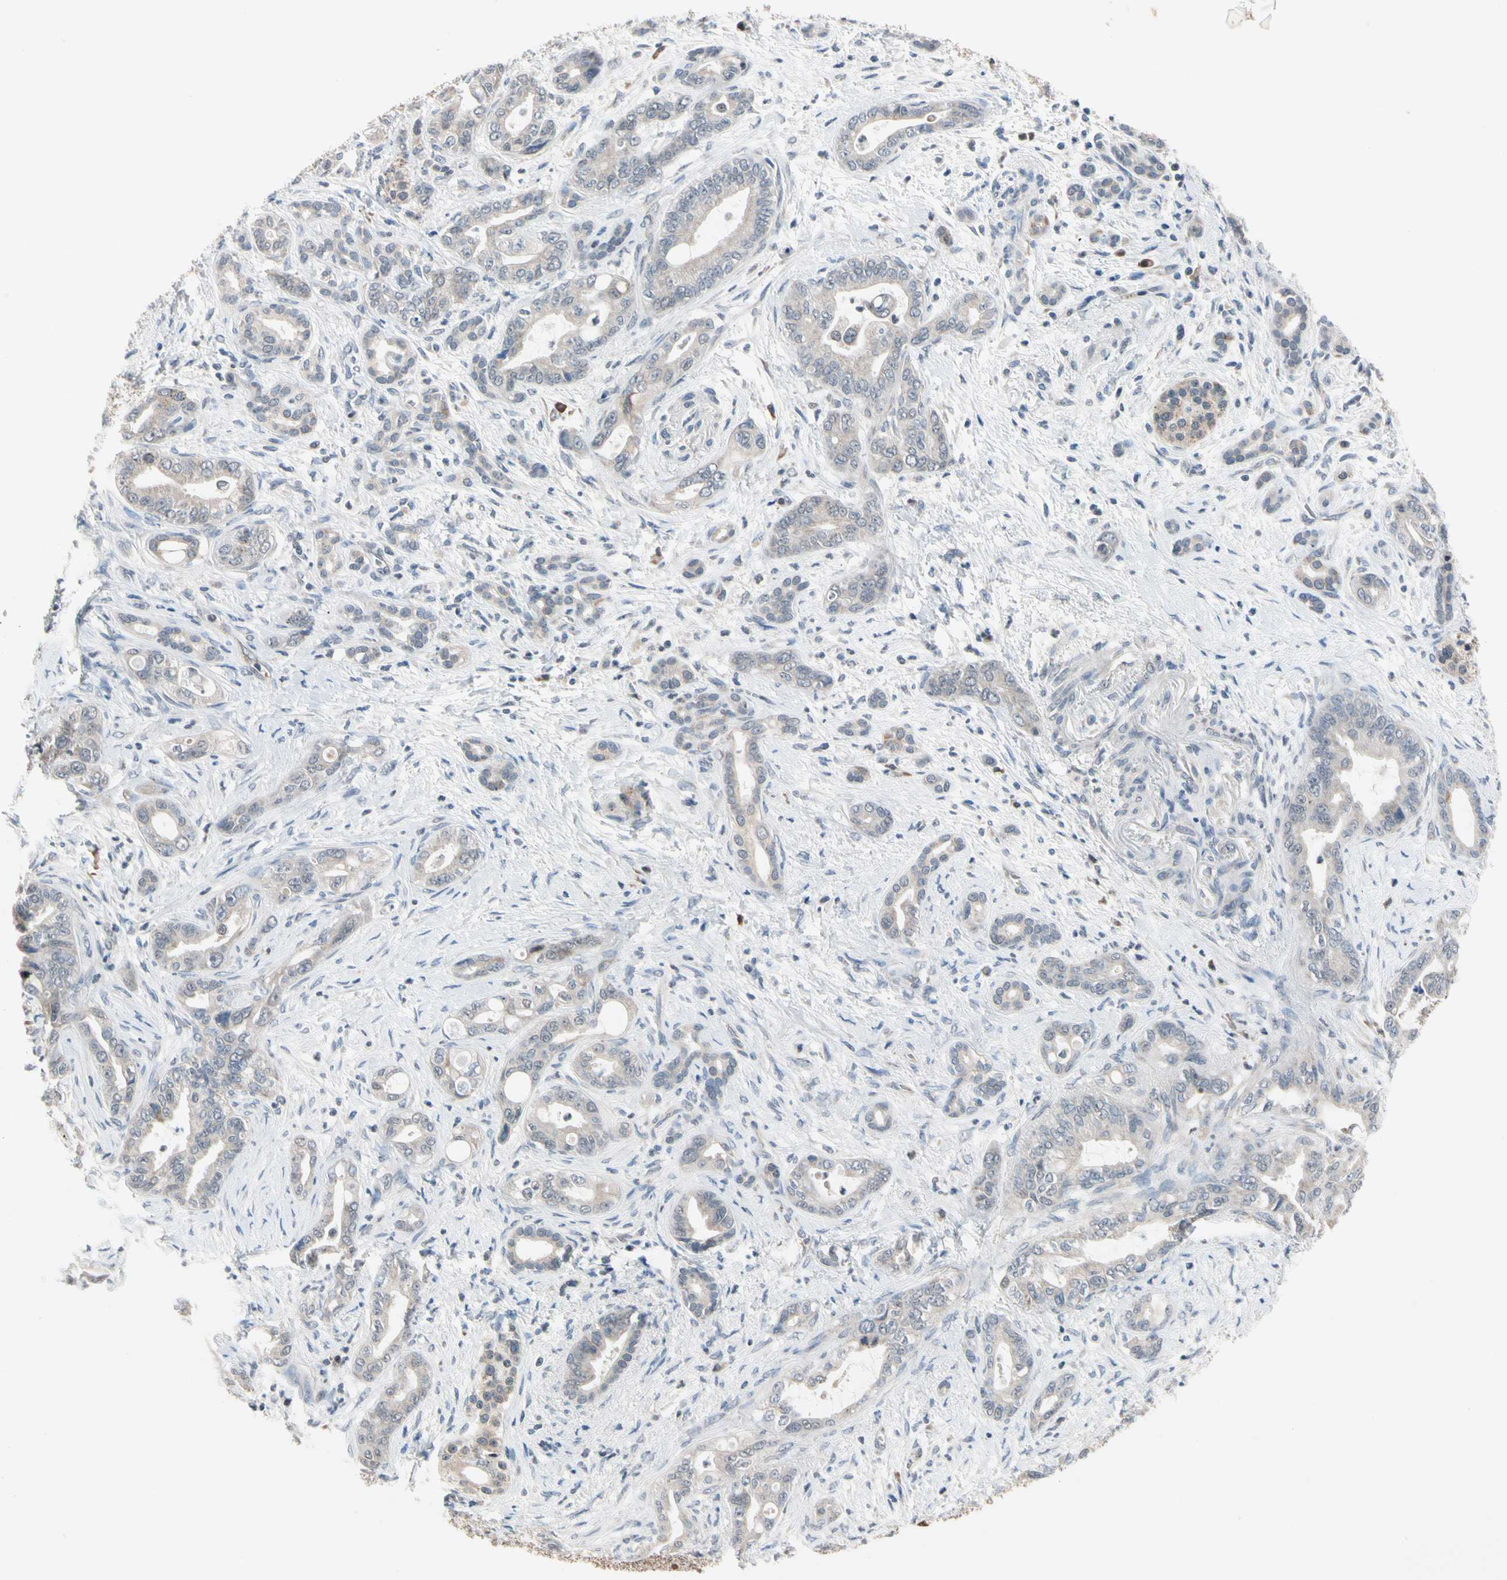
{"staining": {"intensity": "weak", "quantity": ">75%", "location": "cytoplasmic/membranous"}, "tissue": "pancreatic cancer", "cell_type": "Tumor cells", "image_type": "cancer", "snomed": [{"axis": "morphology", "description": "Adenocarcinoma, NOS"}, {"axis": "topography", "description": "Pancreas"}], "caption": "Pancreatic cancer (adenocarcinoma) stained with a protein marker demonstrates weak staining in tumor cells.", "gene": "MARK1", "patient": {"sex": "male", "age": 70}}